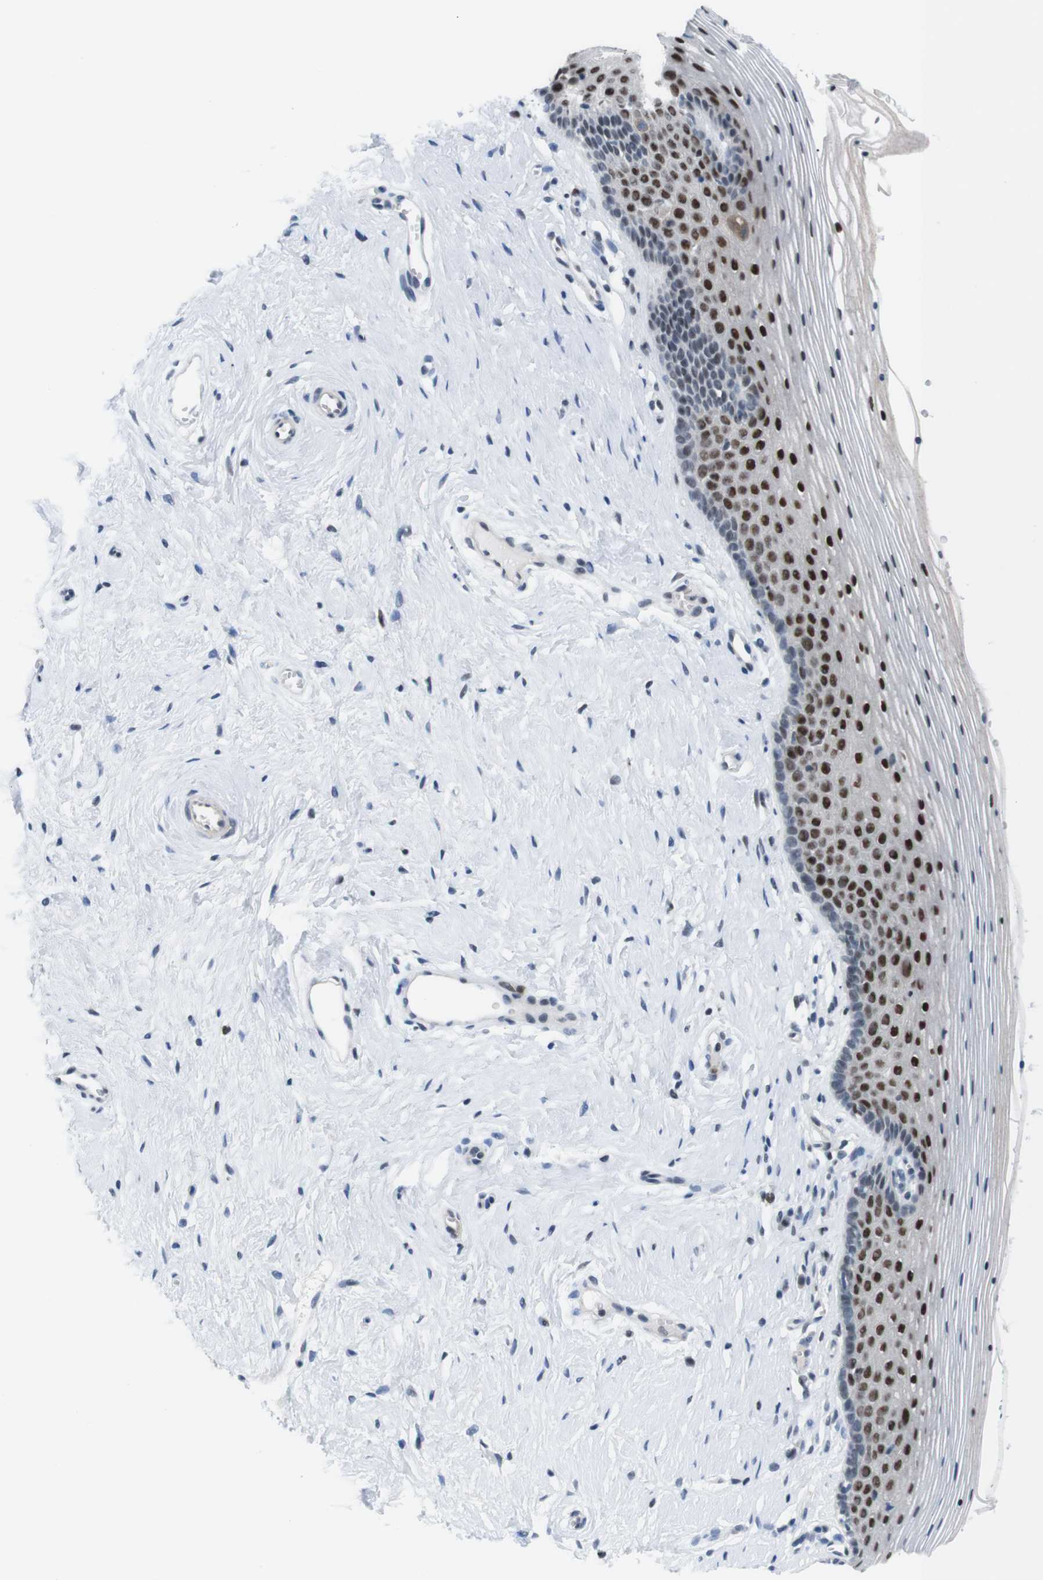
{"staining": {"intensity": "strong", "quantity": ">75%", "location": "nuclear"}, "tissue": "vagina", "cell_type": "Squamous epithelial cells", "image_type": "normal", "snomed": [{"axis": "morphology", "description": "Normal tissue, NOS"}, {"axis": "topography", "description": "Vagina"}], "caption": "Vagina stained with DAB (3,3'-diaminobenzidine) immunohistochemistry demonstrates high levels of strong nuclear positivity in approximately >75% of squamous epithelial cells.", "gene": "PSME3", "patient": {"sex": "female", "age": 32}}